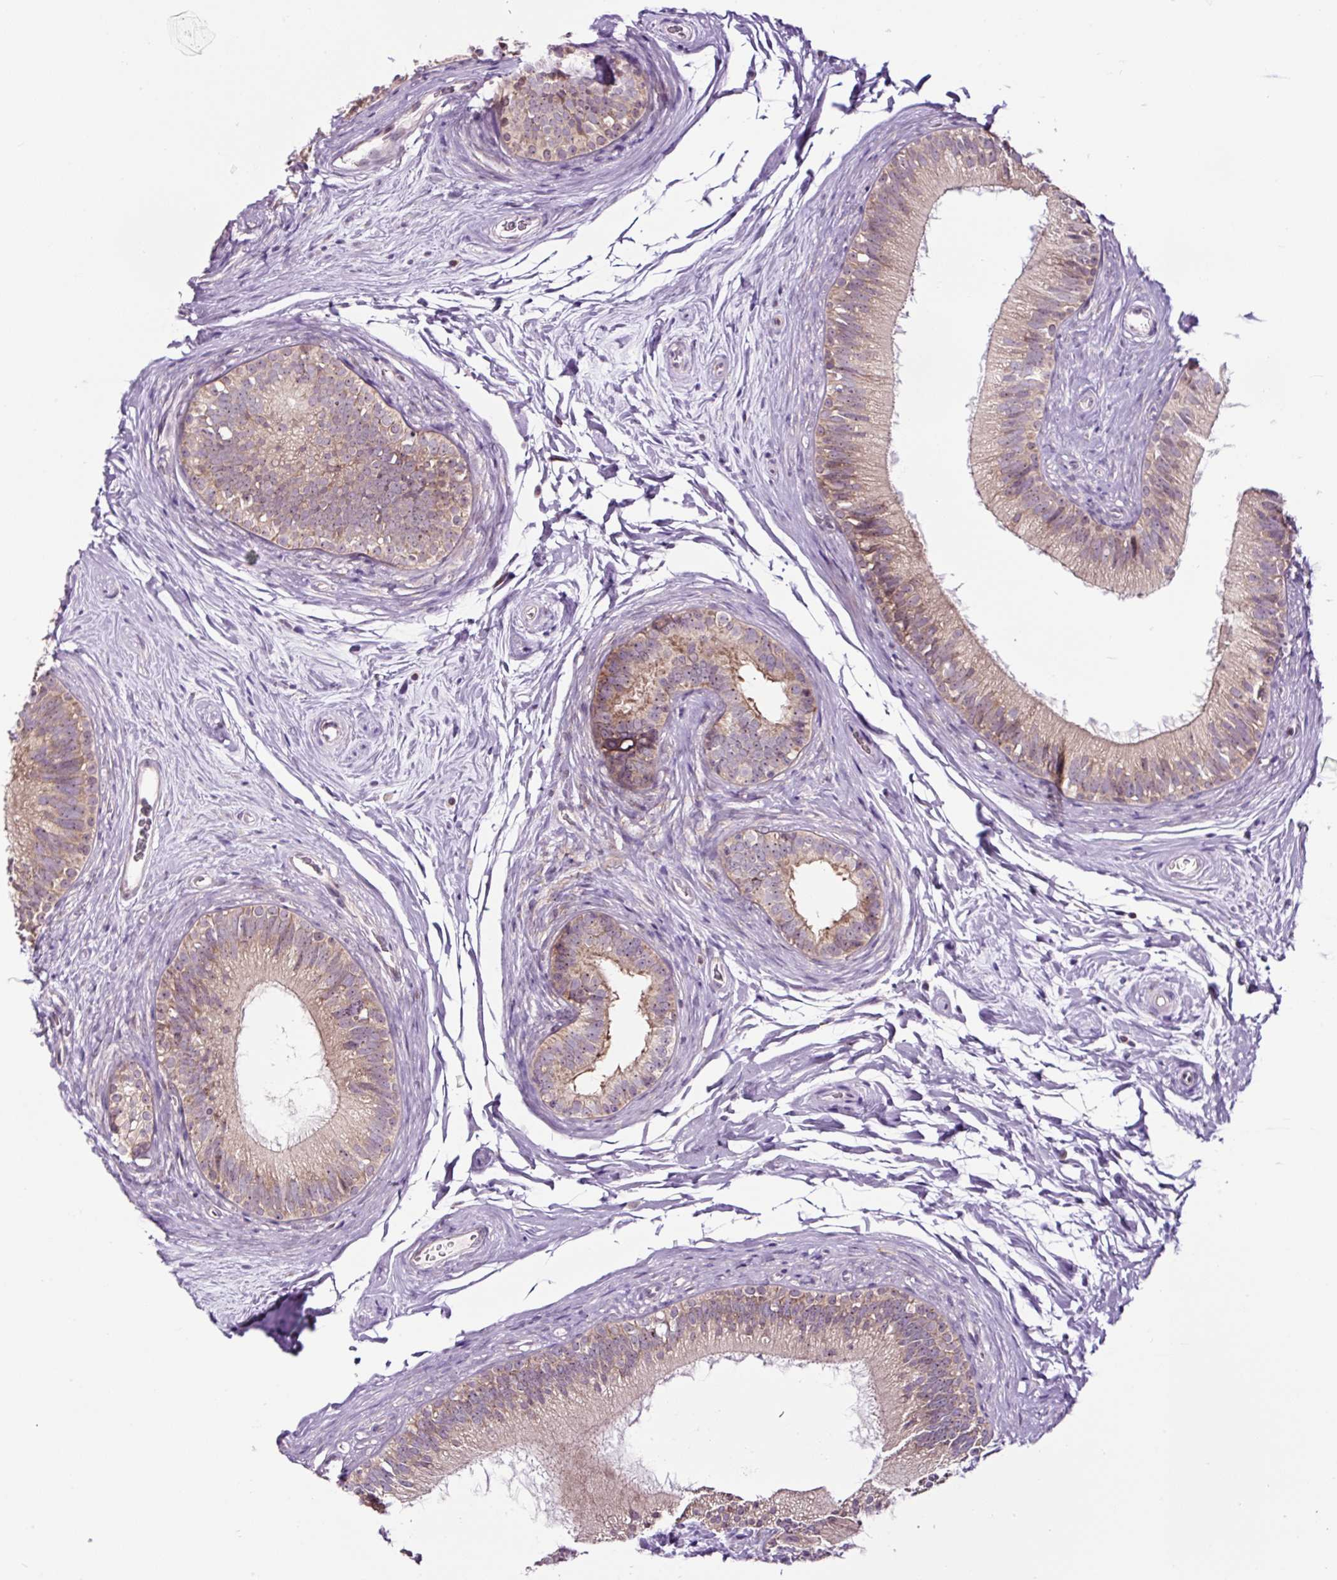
{"staining": {"intensity": "weak", "quantity": ">75%", "location": "cytoplasmic/membranous,nuclear"}, "tissue": "epididymis", "cell_type": "Glandular cells", "image_type": "normal", "snomed": [{"axis": "morphology", "description": "Normal tissue, NOS"}, {"axis": "topography", "description": "Epididymis"}], "caption": "Weak cytoplasmic/membranous,nuclear positivity is appreciated in about >75% of glandular cells in unremarkable epididymis. (brown staining indicates protein expression, while blue staining denotes nuclei).", "gene": "NOM1", "patient": {"sex": "male", "age": 33}}